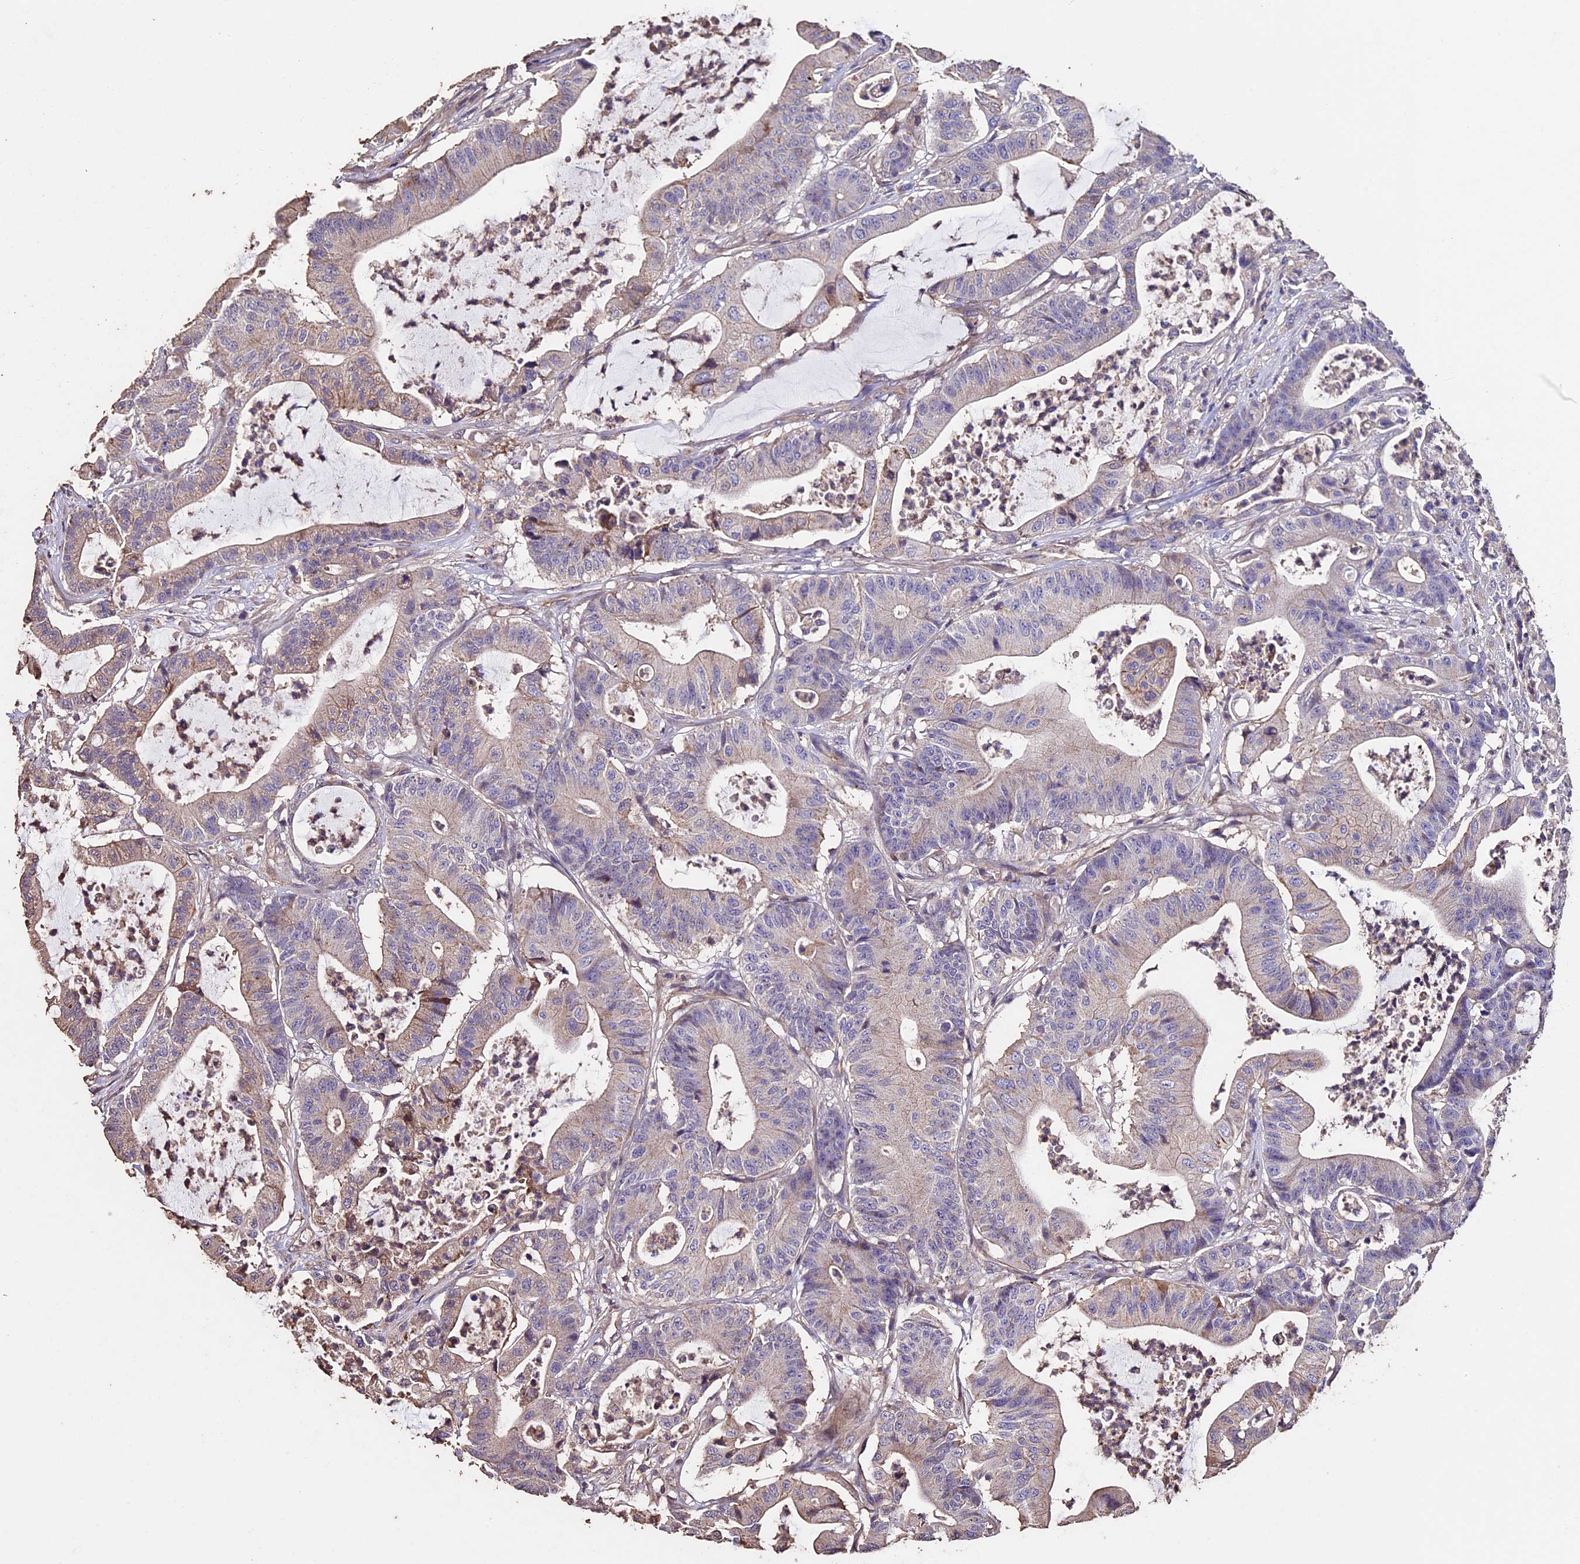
{"staining": {"intensity": "weak", "quantity": "<25%", "location": "cytoplasmic/membranous"}, "tissue": "colorectal cancer", "cell_type": "Tumor cells", "image_type": "cancer", "snomed": [{"axis": "morphology", "description": "Adenocarcinoma, NOS"}, {"axis": "topography", "description": "Colon"}], "caption": "DAB (3,3'-diaminobenzidine) immunohistochemical staining of colorectal adenocarcinoma displays no significant staining in tumor cells.", "gene": "USB1", "patient": {"sex": "female", "age": 84}}